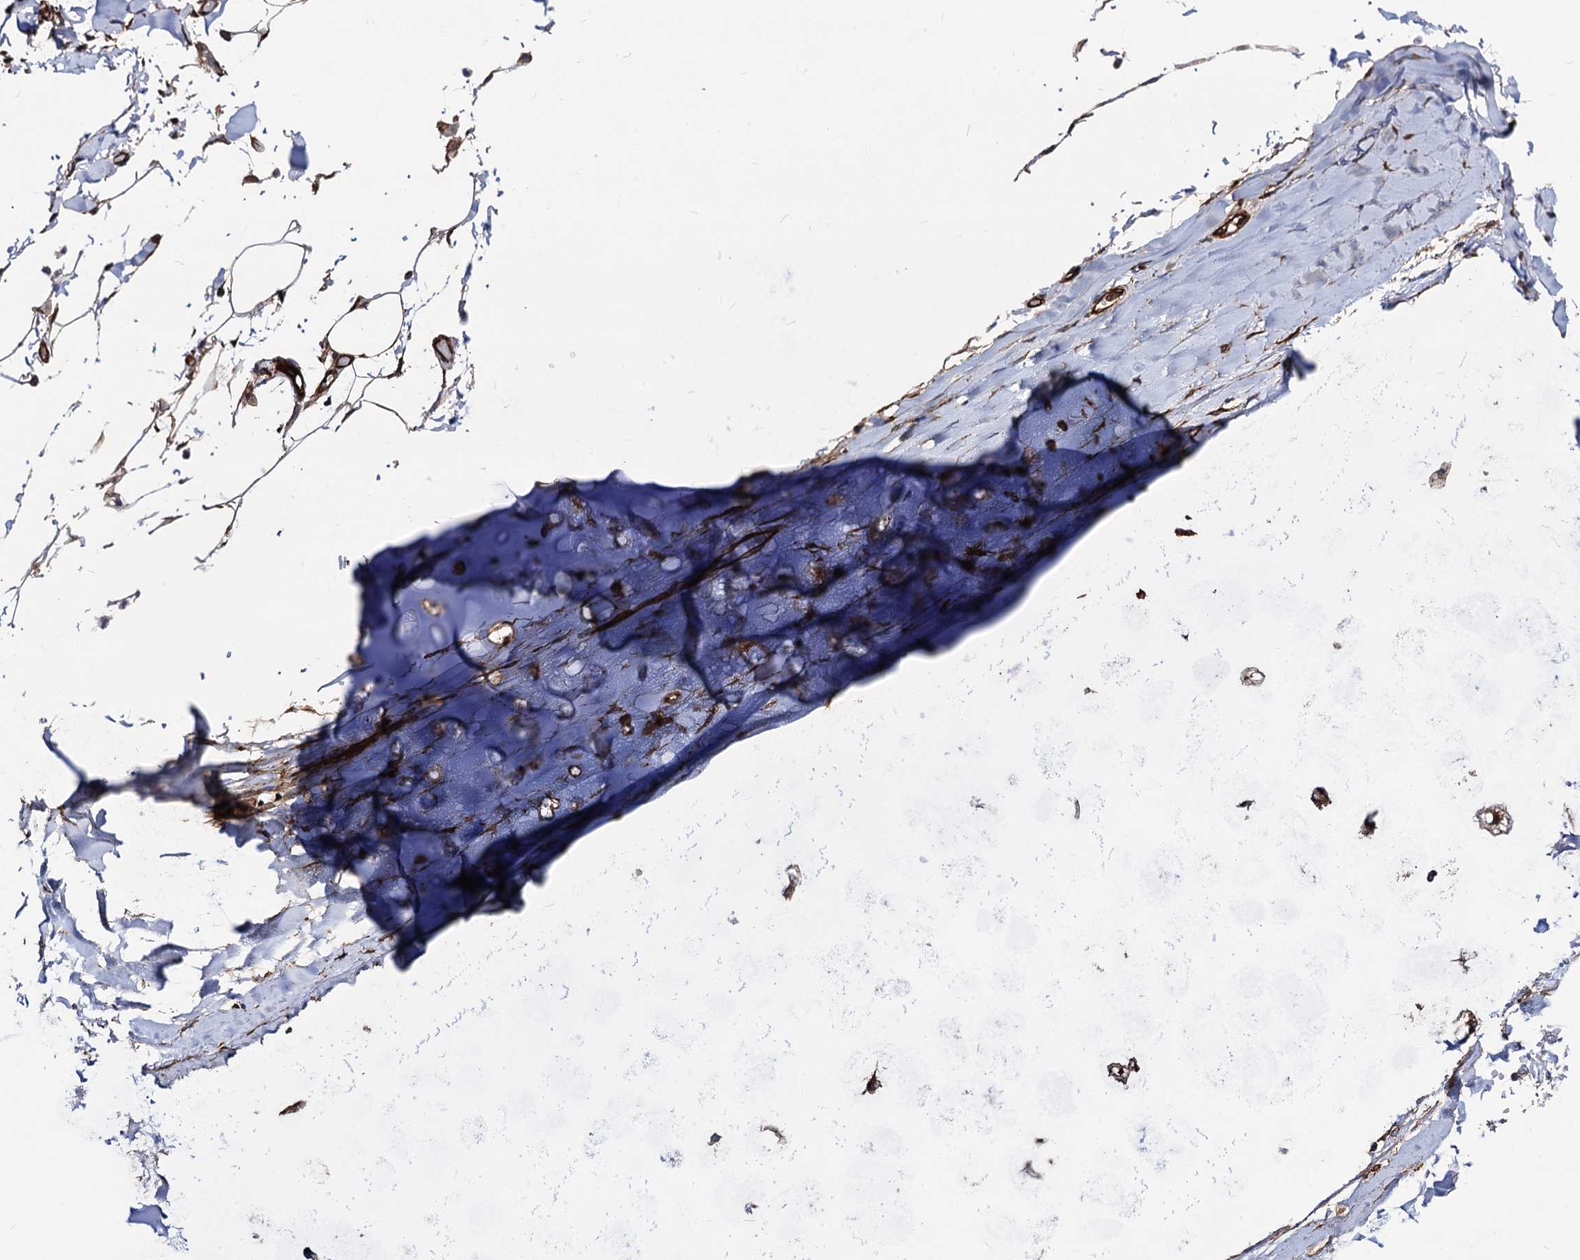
{"staining": {"intensity": "strong", "quantity": ">75%", "location": "cytoplasmic/membranous"}, "tissue": "adipose tissue", "cell_type": "Adipocytes", "image_type": "normal", "snomed": [{"axis": "morphology", "description": "Normal tissue, NOS"}, {"axis": "topography", "description": "Bronchus"}], "caption": "High-magnification brightfield microscopy of benign adipose tissue stained with DAB (3,3'-diaminobenzidine) (brown) and counterstained with hematoxylin (blue). adipocytes exhibit strong cytoplasmic/membranous staining is identified in approximately>75% of cells.", "gene": "CIP2A", "patient": {"sex": "male", "age": 66}}